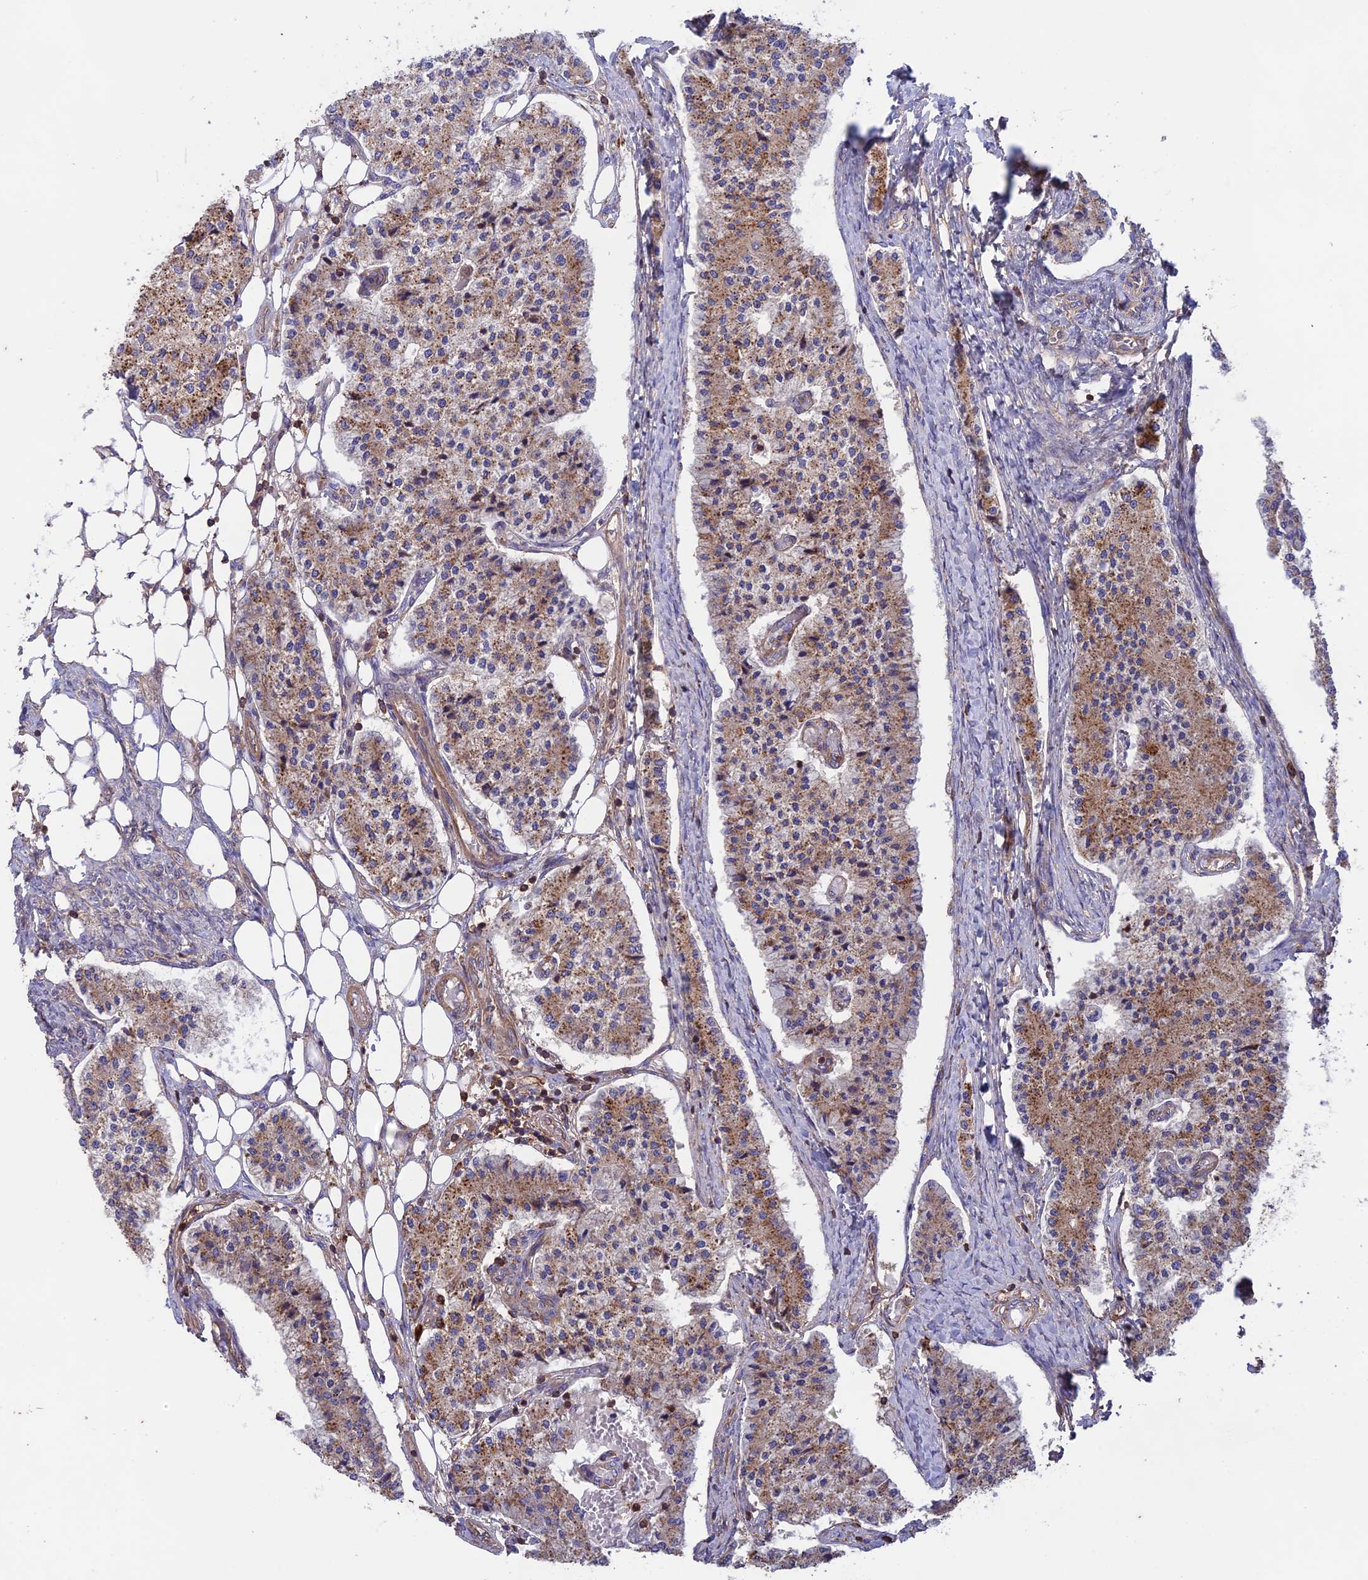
{"staining": {"intensity": "moderate", "quantity": ">75%", "location": "cytoplasmic/membranous"}, "tissue": "carcinoid", "cell_type": "Tumor cells", "image_type": "cancer", "snomed": [{"axis": "morphology", "description": "Carcinoid, malignant, NOS"}, {"axis": "topography", "description": "Colon"}], "caption": "High-magnification brightfield microscopy of carcinoid stained with DAB (3,3'-diaminobenzidine) (brown) and counterstained with hematoxylin (blue). tumor cells exhibit moderate cytoplasmic/membranous expression is appreciated in about>75% of cells.", "gene": "NUDT8", "patient": {"sex": "female", "age": 52}}